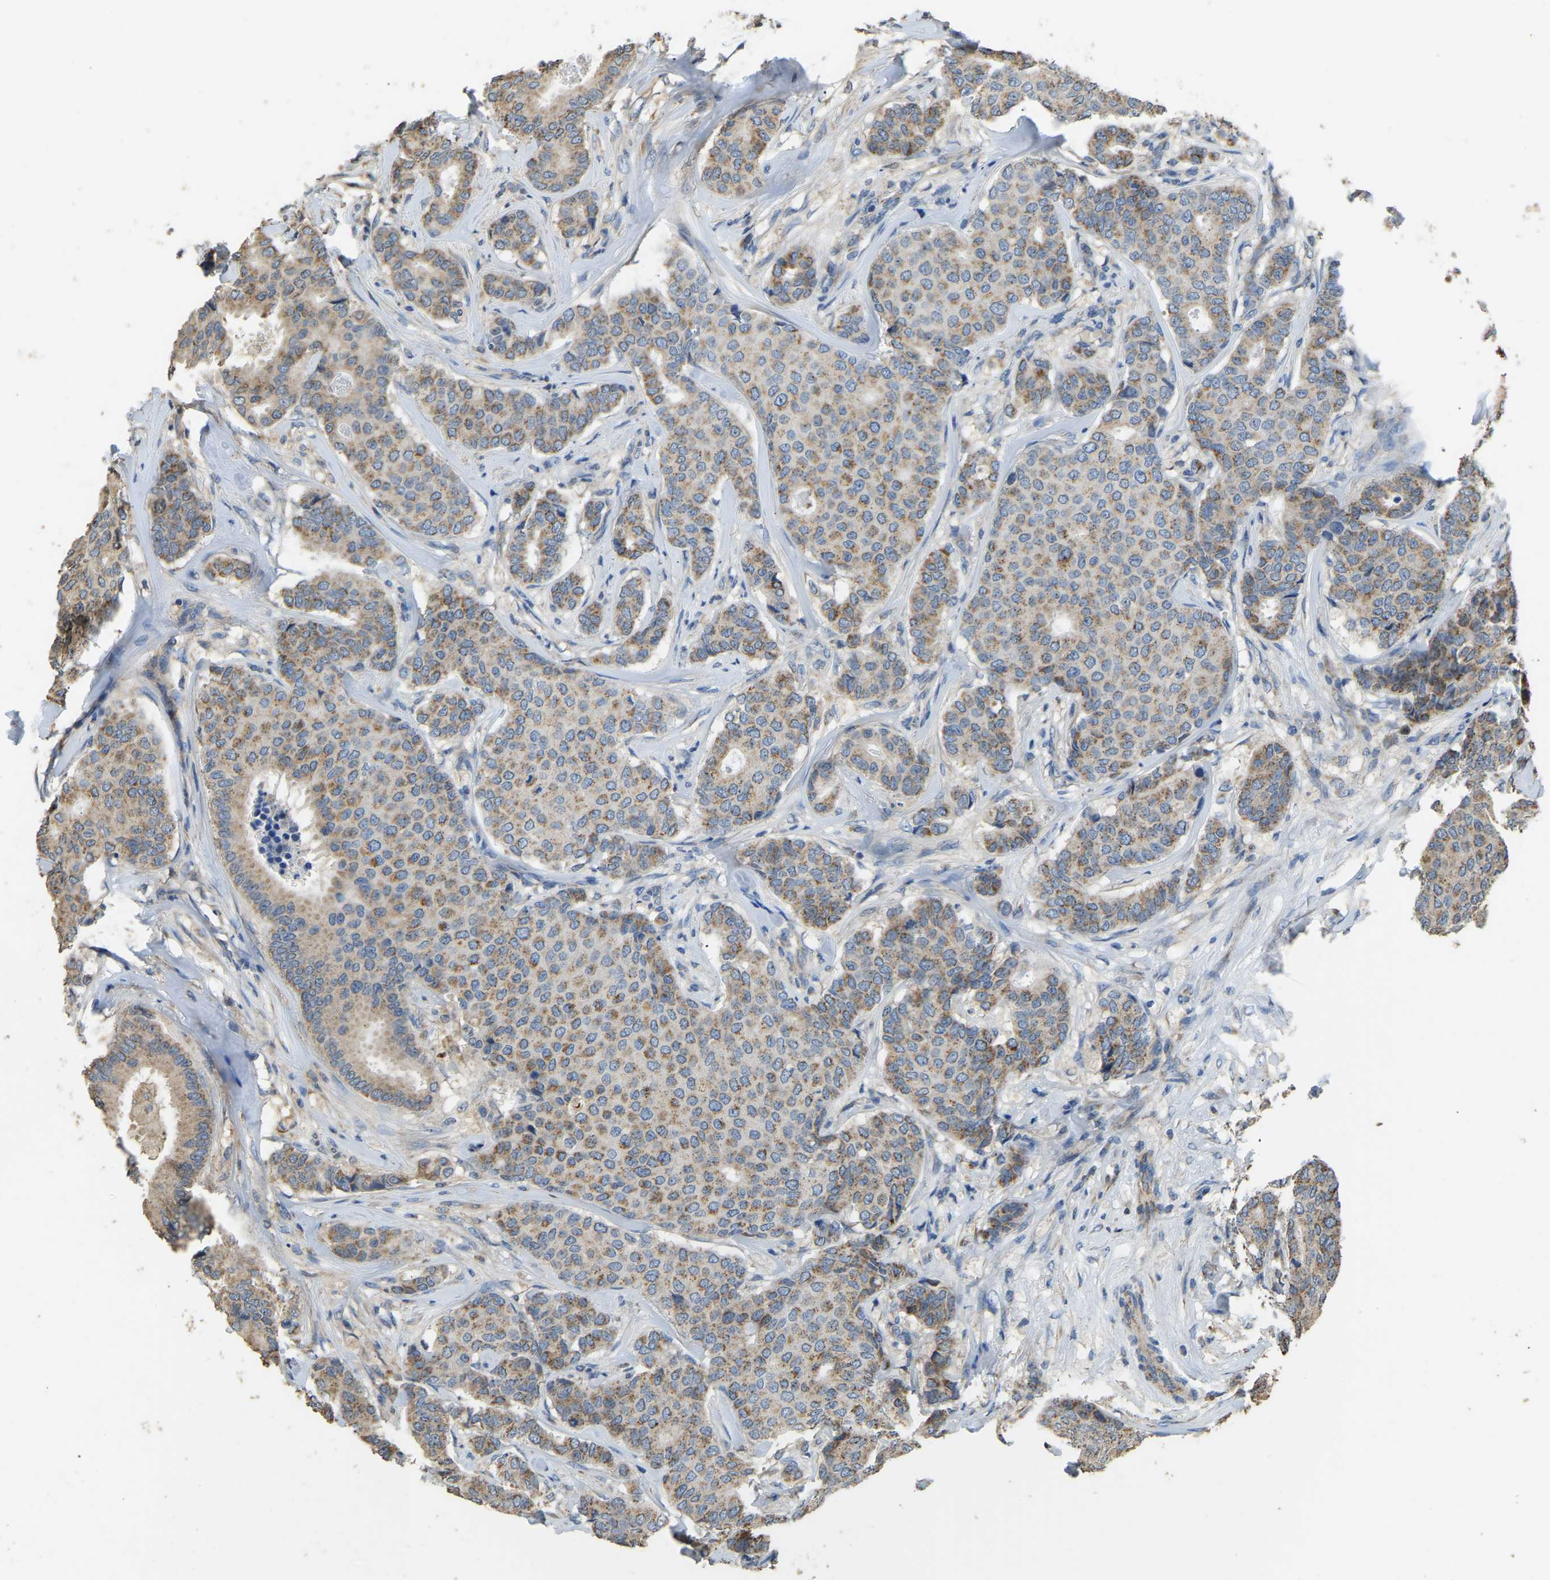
{"staining": {"intensity": "moderate", "quantity": ">75%", "location": "cytoplasmic/membranous"}, "tissue": "breast cancer", "cell_type": "Tumor cells", "image_type": "cancer", "snomed": [{"axis": "morphology", "description": "Duct carcinoma"}, {"axis": "topography", "description": "Breast"}], "caption": "Moderate cytoplasmic/membranous staining is seen in about >75% of tumor cells in breast intraductal carcinoma.", "gene": "TUFM", "patient": {"sex": "female", "age": 75}}